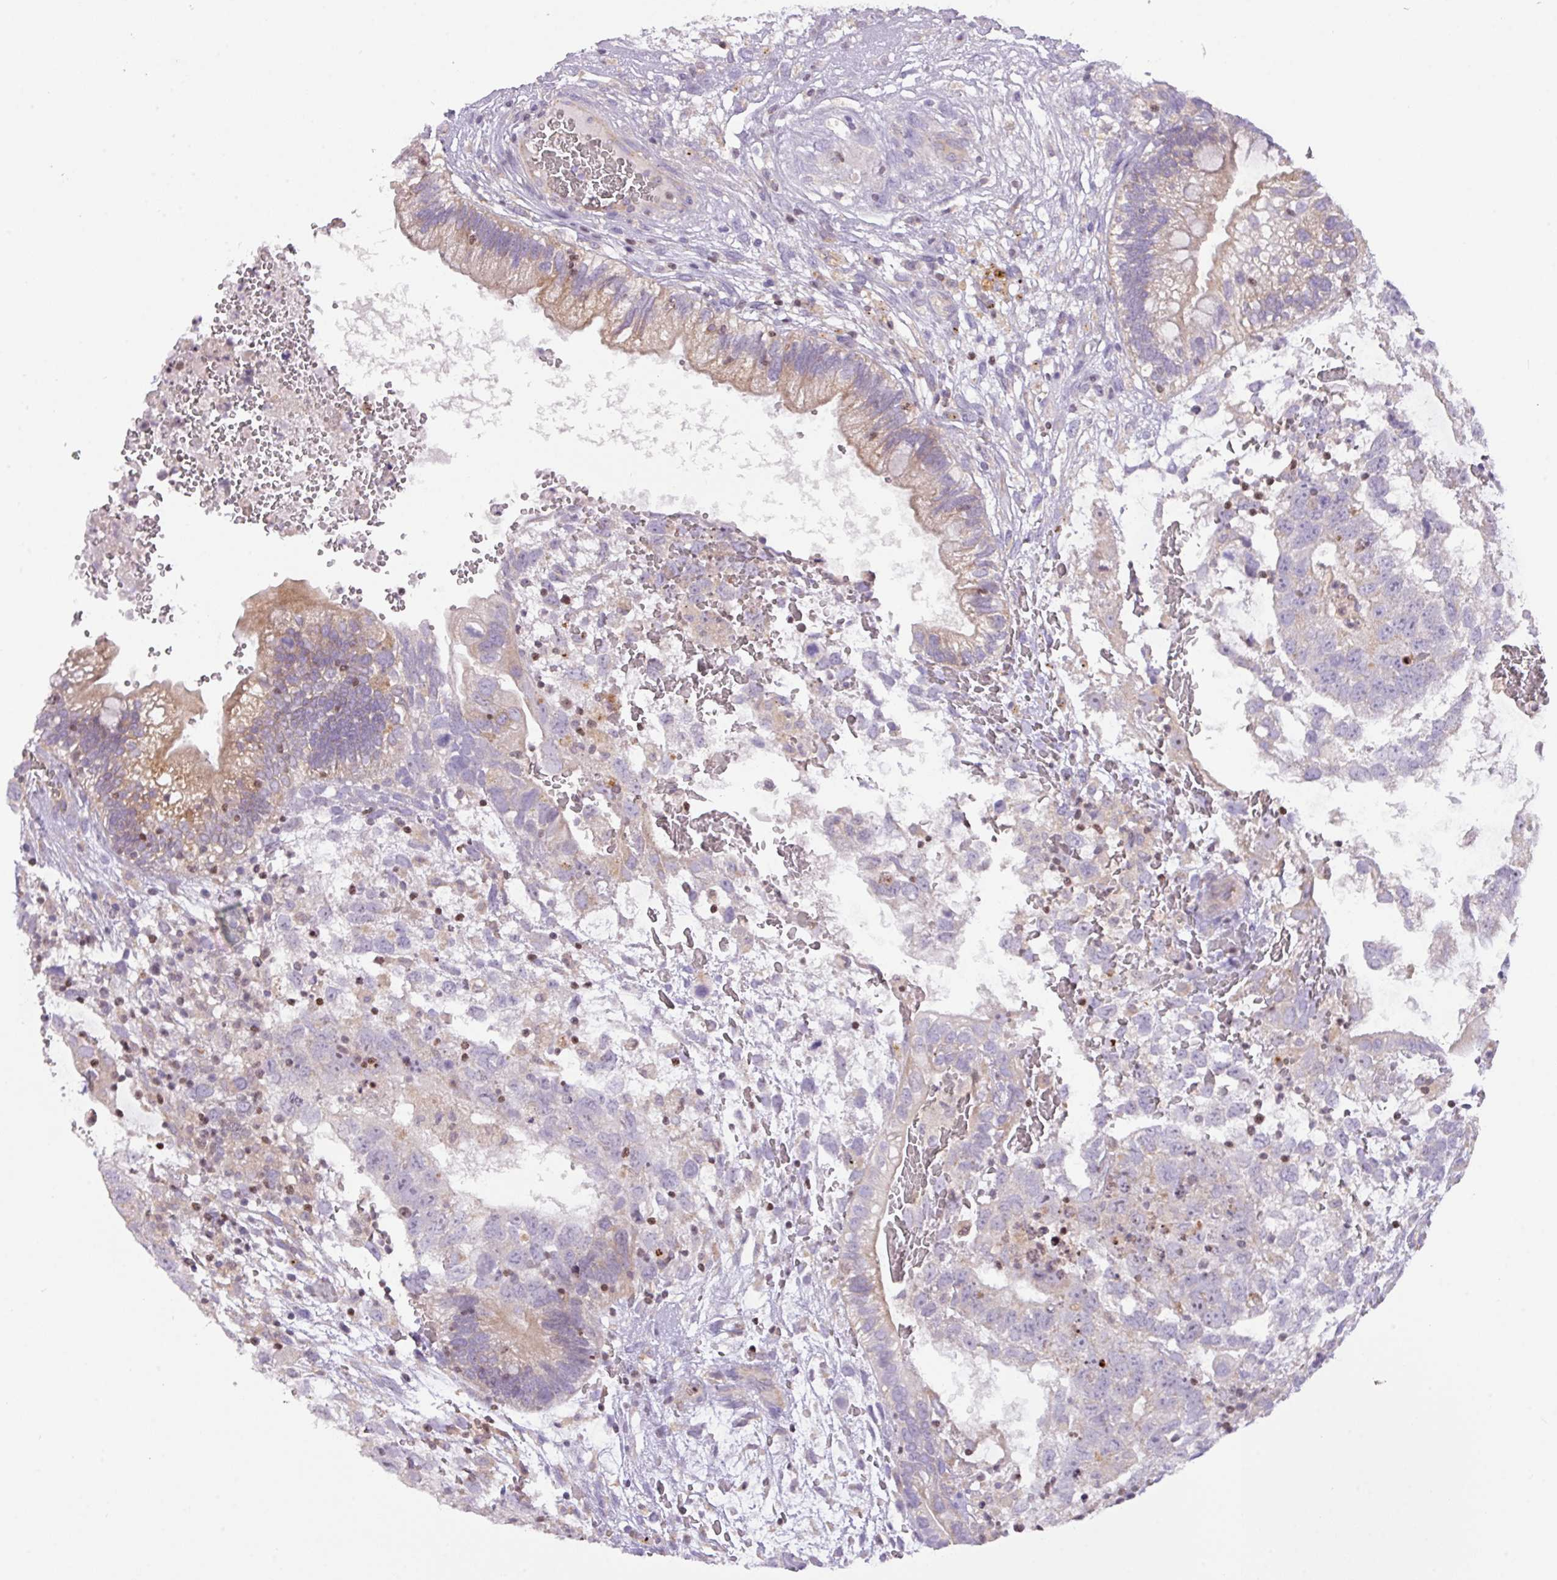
{"staining": {"intensity": "weak", "quantity": "<25%", "location": "cytoplasmic/membranous"}, "tissue": "testis cancer", "cell_type": "Tumor cells", "image_type": "cancer", "snomed": [{"axis": "morphology", "description": "Seminoma, NOS"}, {"axis": "morphology", "description": "Carcinoma, Embryonal, NOS"}, {"axis": "topography", "description": "Testis"}], "caption": "Immunohistochemistry (IHC) image of human testis seminoma stained for a protein (brown), which exhibits no expression in tumor cells.", "gene": "ZNF394", "patient": {"sex": "male", "age": 29}}